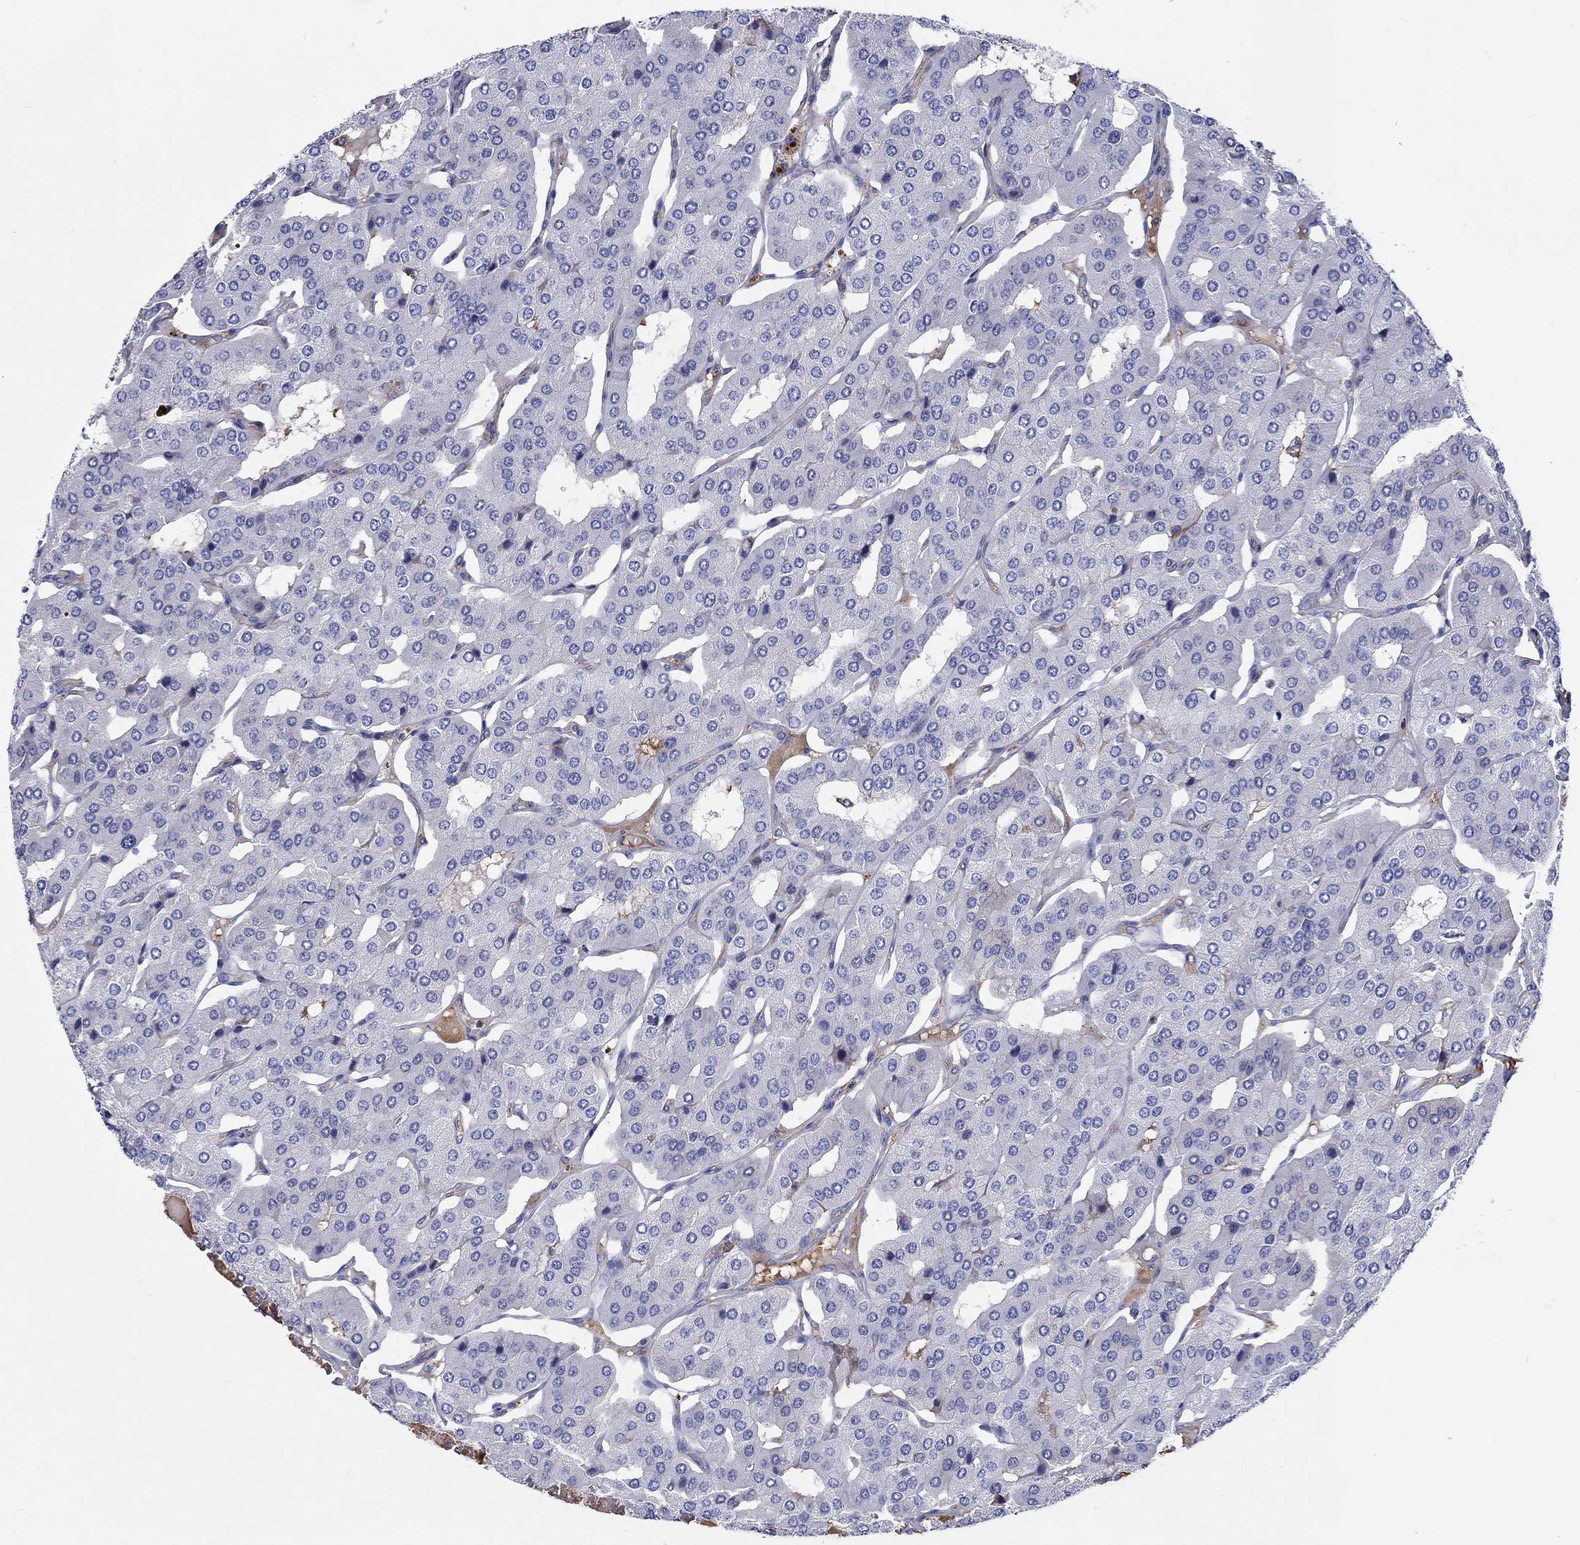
{"staining": {"intensity": "negative", "quantity": "none", "location": "none"}, "tissue": "parathyroid gland", "cell_type": "Glandular cells", "image_type": "normal", "snomed": [{"axis": "morphology", "description": "Normal tissue, NOS"}, {"axis": "morphology", "description": "Adenoma, NOS"}, {"axis": "topography", "description": "Parathyroid gland"}], "caption": "IHC histopathology image of normal human parathyroid gland stained for a protein (brown), which displays no staining in glandular cells. (Immunohistochemistry, brightfield microscopy, high magnification).", "gene": "CDY1B", "patient": {"sex": "female", "age": 86}}